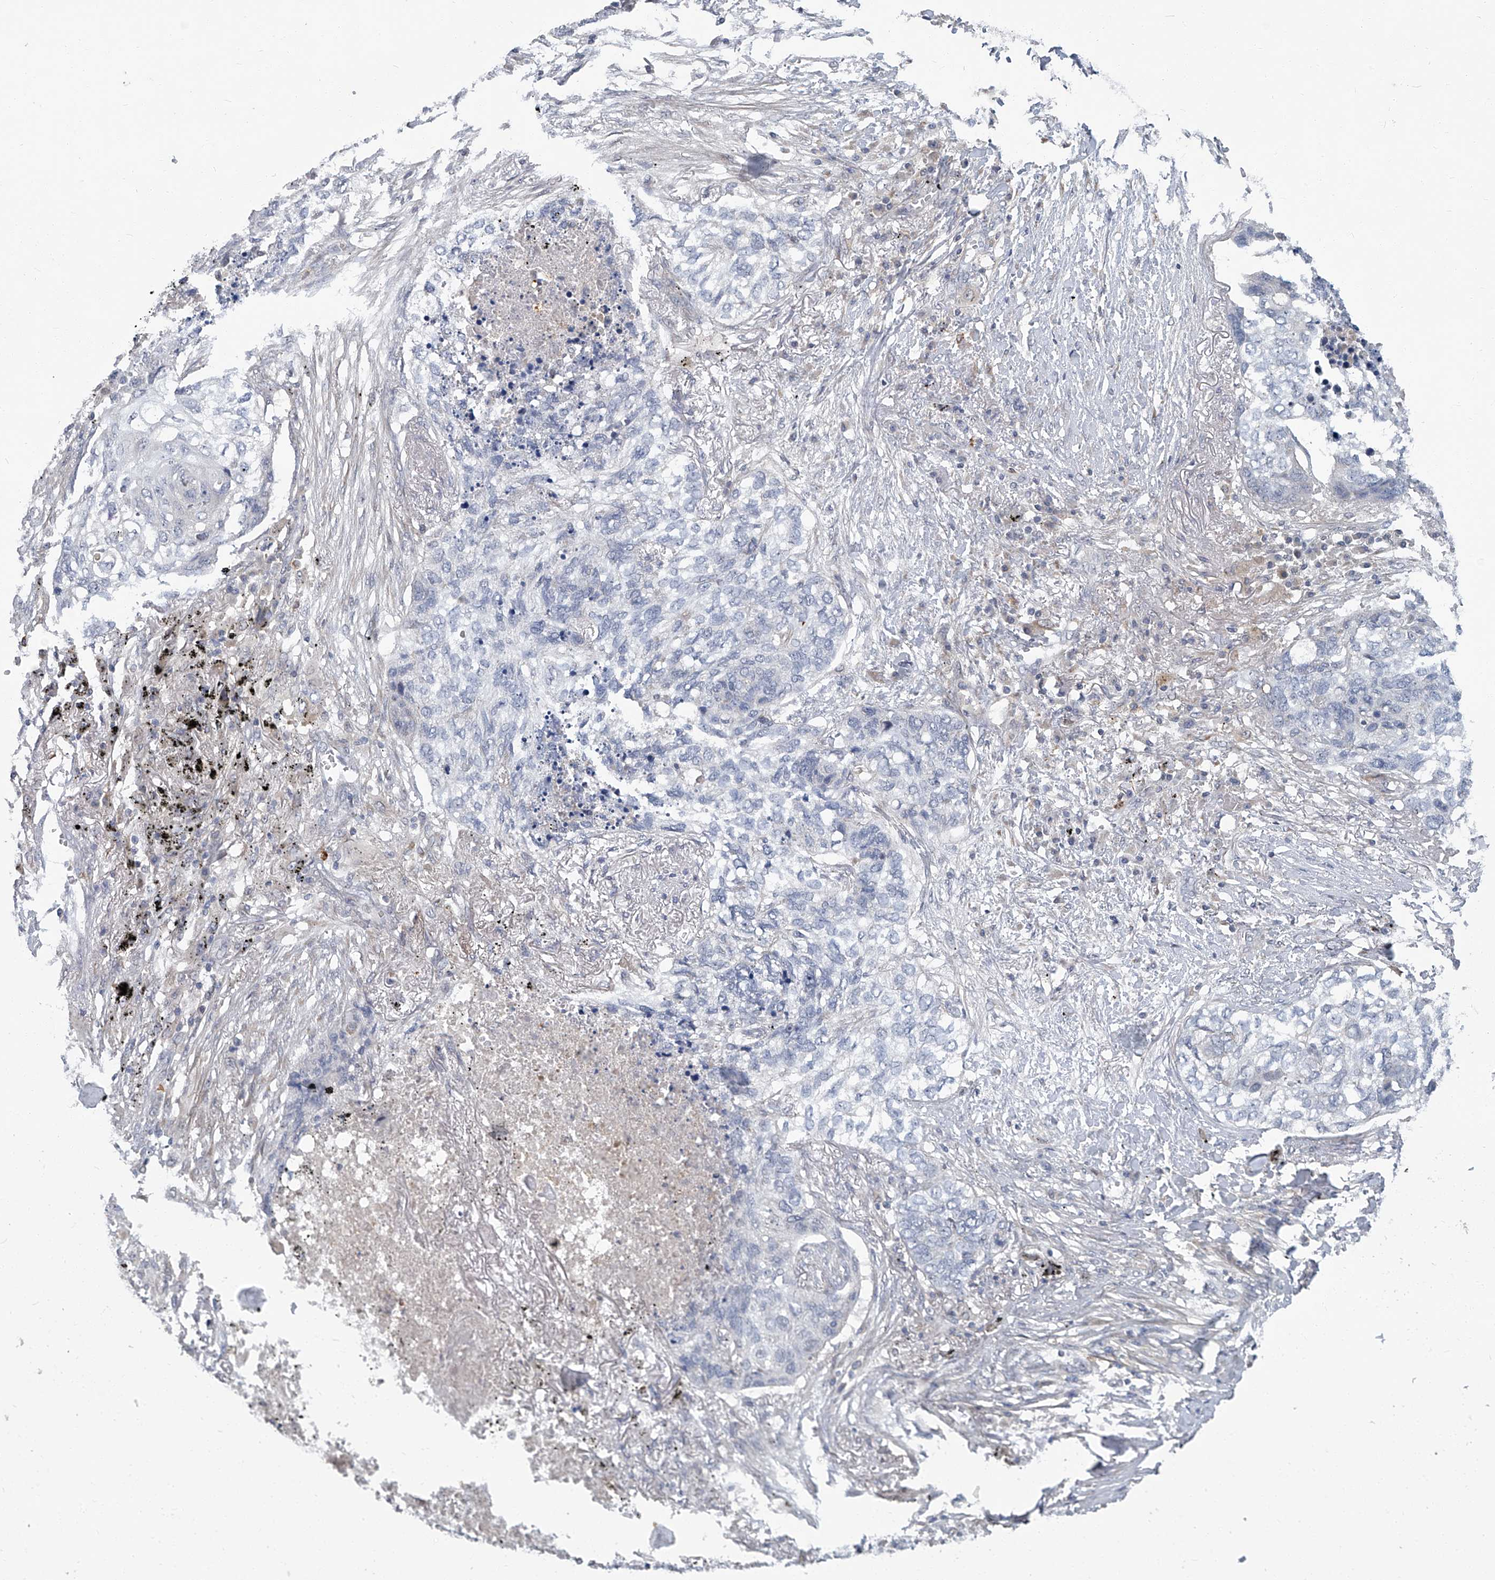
{"staining": {"intensity": "negative", "quantity": "none", "location": "none"}, "tissue": "lung cancer", "cell_type": "Tumor cells", "image_type": "cancer", "snomed": [{"axis": "morphology", "description": "Squamous cell carcinoma, NOS"}, {"axis": "topography", "description": "Lung"}], "caption": "Histopathology image shows no protein expression in tumor cells of lung squamous cell carcinoma tissue.", "gene": "AKNAD1", "patient": {"sex": "female", "age": 63}}